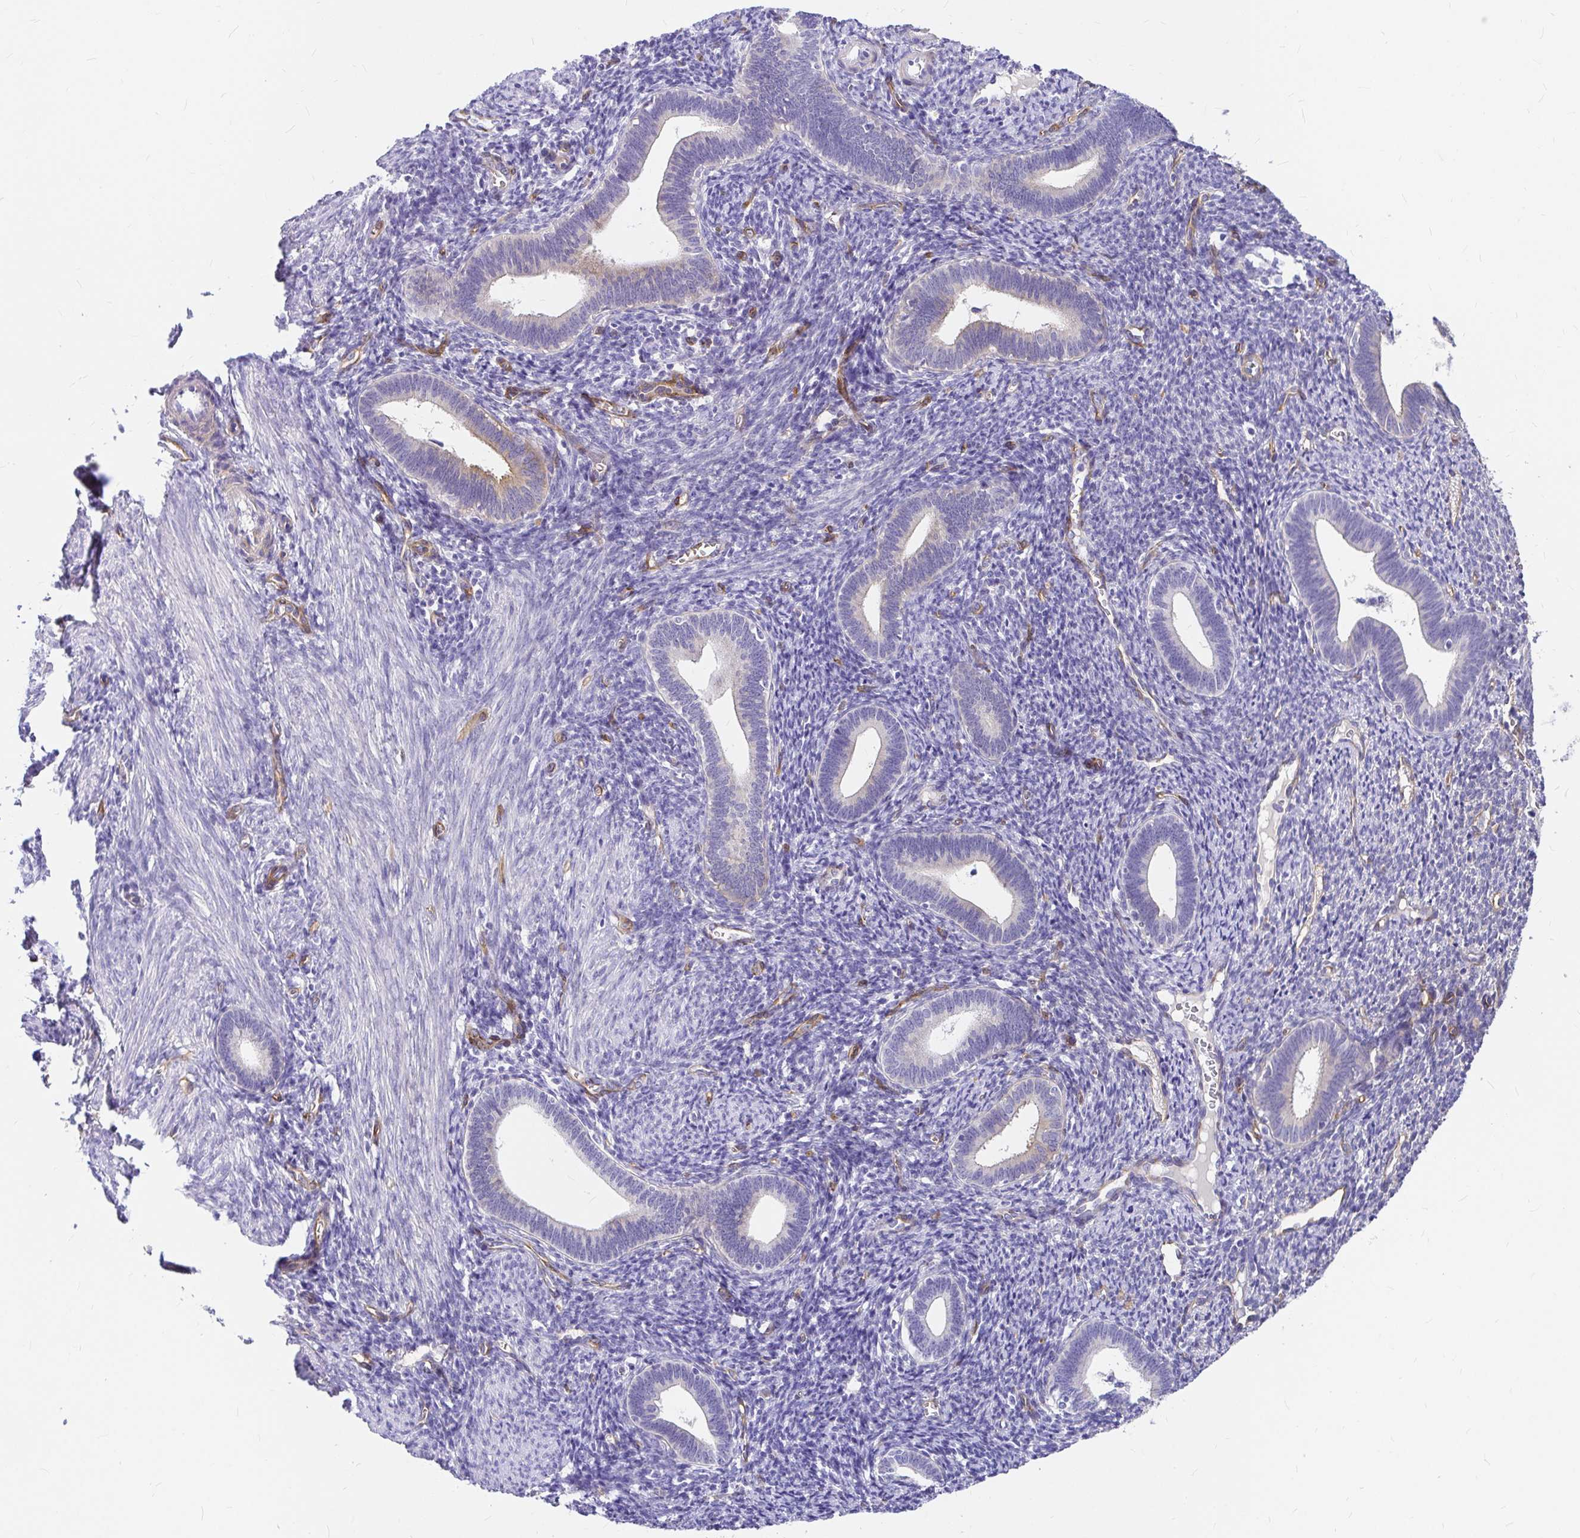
{"staining": {"intensity": "negative", "quantity": "none", "location": "none"}, "tissue": "endometrium", "cell_type": "Cells in endometrial stroma", "image_type": "normal", "snomed": [{"axis": "morphology", "description": "Normal tissue, NOS"}, {"axis": "topography", "description": "Endometrium"}], "caption": "There is no significant expression in cells in endometrial stroma of endometrium.", "gene": "MYO1B", "patient": {"sex": "female", "age": 41}}